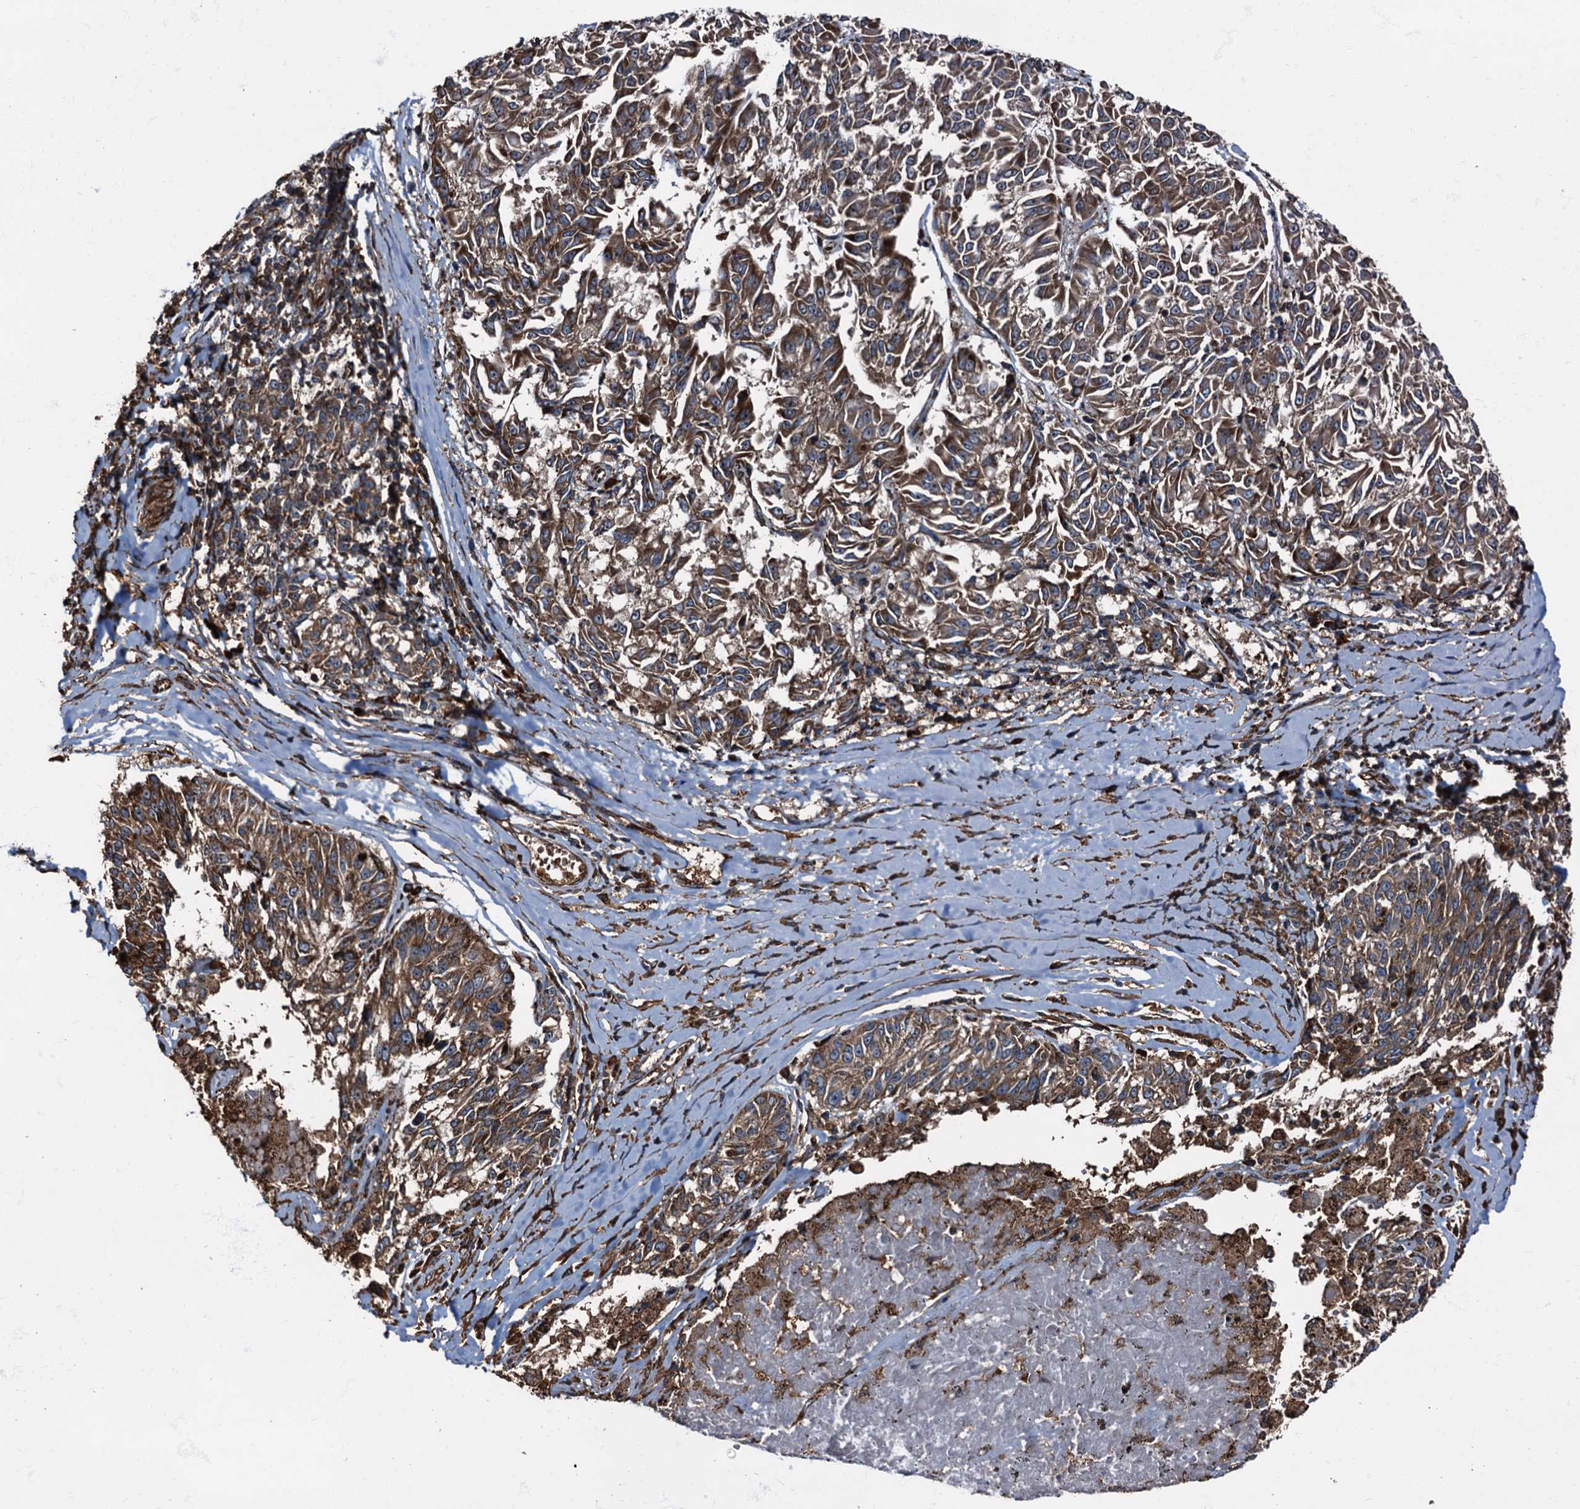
{"staining": {"intensity": "moderate", "quantity": ">75%", "location": "cytoplasmic/membranous"}, "tissue": "melanoma", "cell_type": "Tumor cells", "image_type": "cancer", "snomed": [{"axis": "morphology", "description": "Malignant melanoma, NOS"}, {"axis": "topography", "description": "Skin"}], "caption": "Tumor cells demonstrate medium levels of moderate cytoplasmic/membranous expression in approximately >75% of cells in human melanoma. The staining was performed using DAB (3,3'-diaminobenzidine), with brown indicating positive protein expression. Nuclei are stained blue with hematoxylin.", "gene": "ATP2C1", "patient": {"sex": "female", "age": 72}}